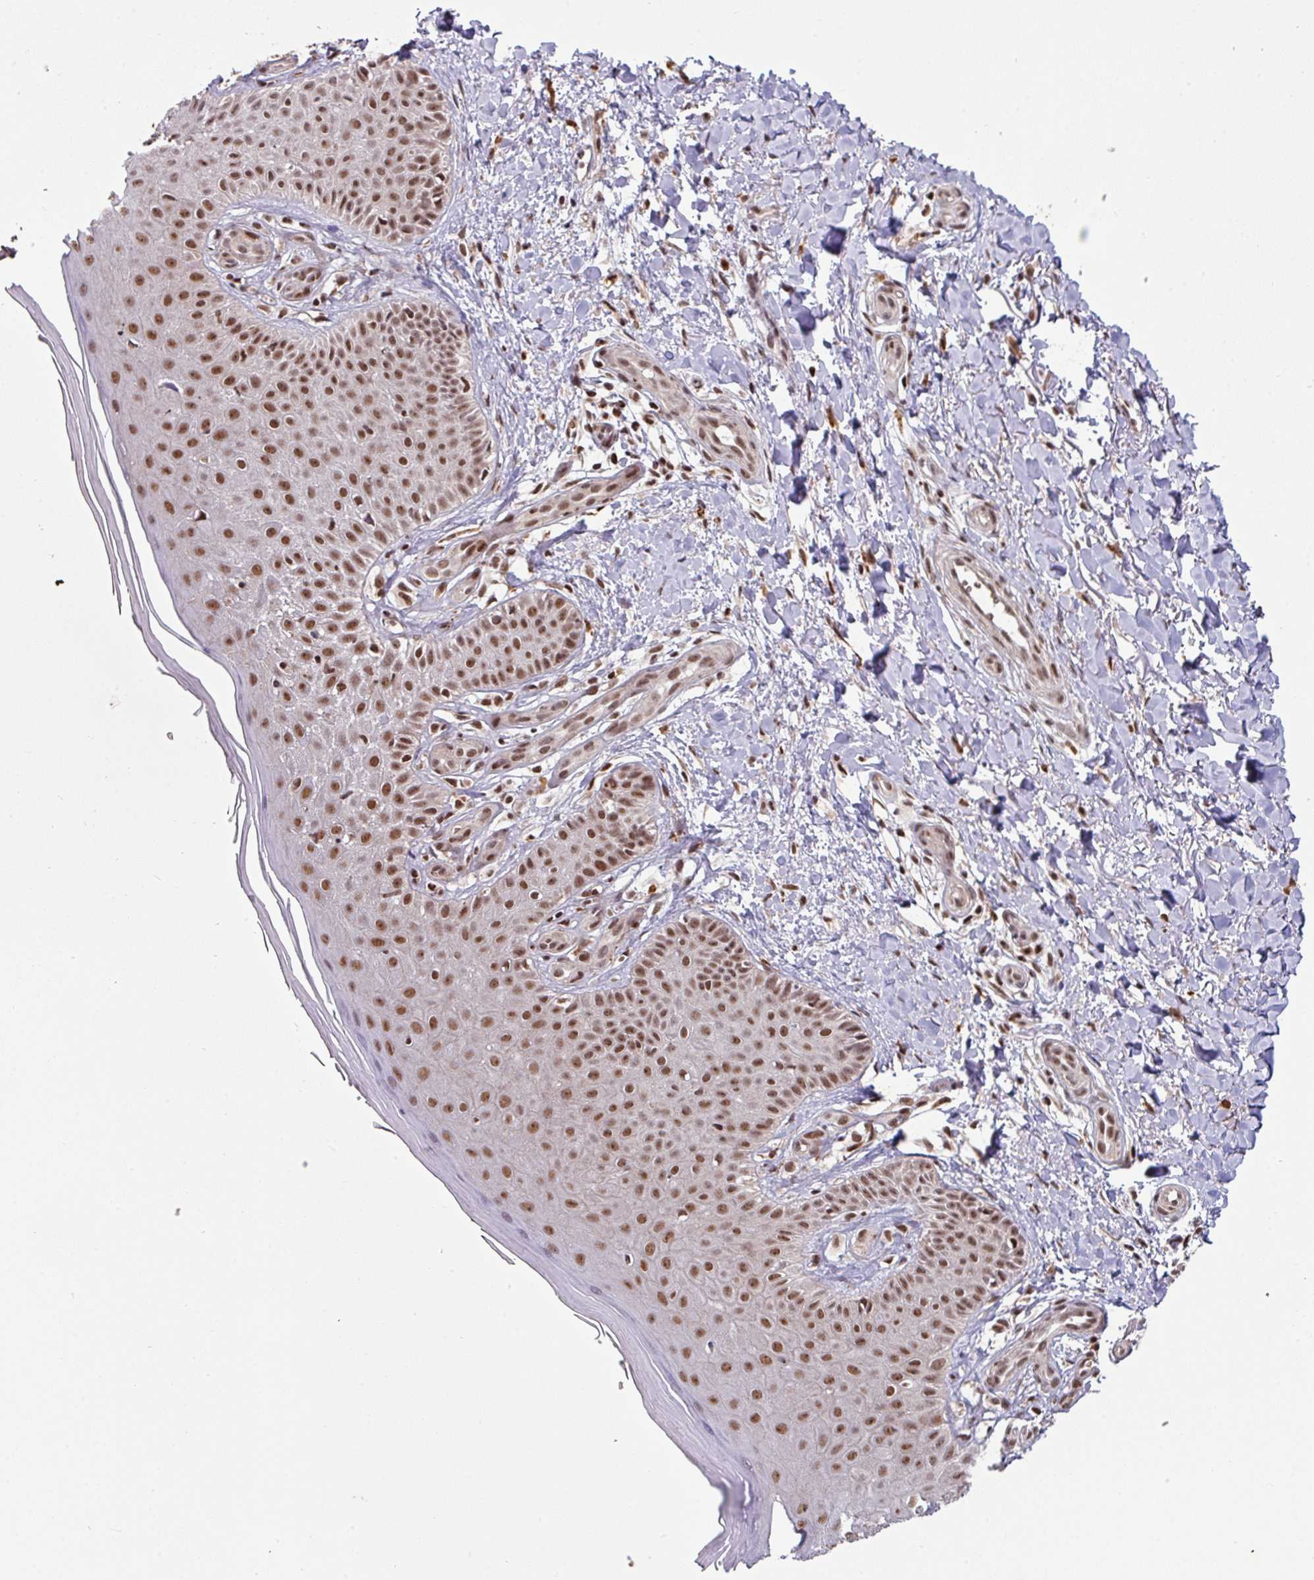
{"staining": {"intensity": "moderate", "quantity": ">75%", "location": "nuclear"}, "tissue": "skin", "cell_type": "Fibroblasts", "image_type": "normal", "snomed": [{"axis": "morphology", "description": "Normal tissue, NOS"}, {"axis": "topography", "description": "Skin"}], "caption": "Skin stained with DAB (3,3'-diaminobenzidine) immunohistochemistry reveals medium levels of moderate nuclear staining in approximately >75% of fibroblasts.", "gene": "PHF23", "patient": {"sex": "male", "age": 81}}